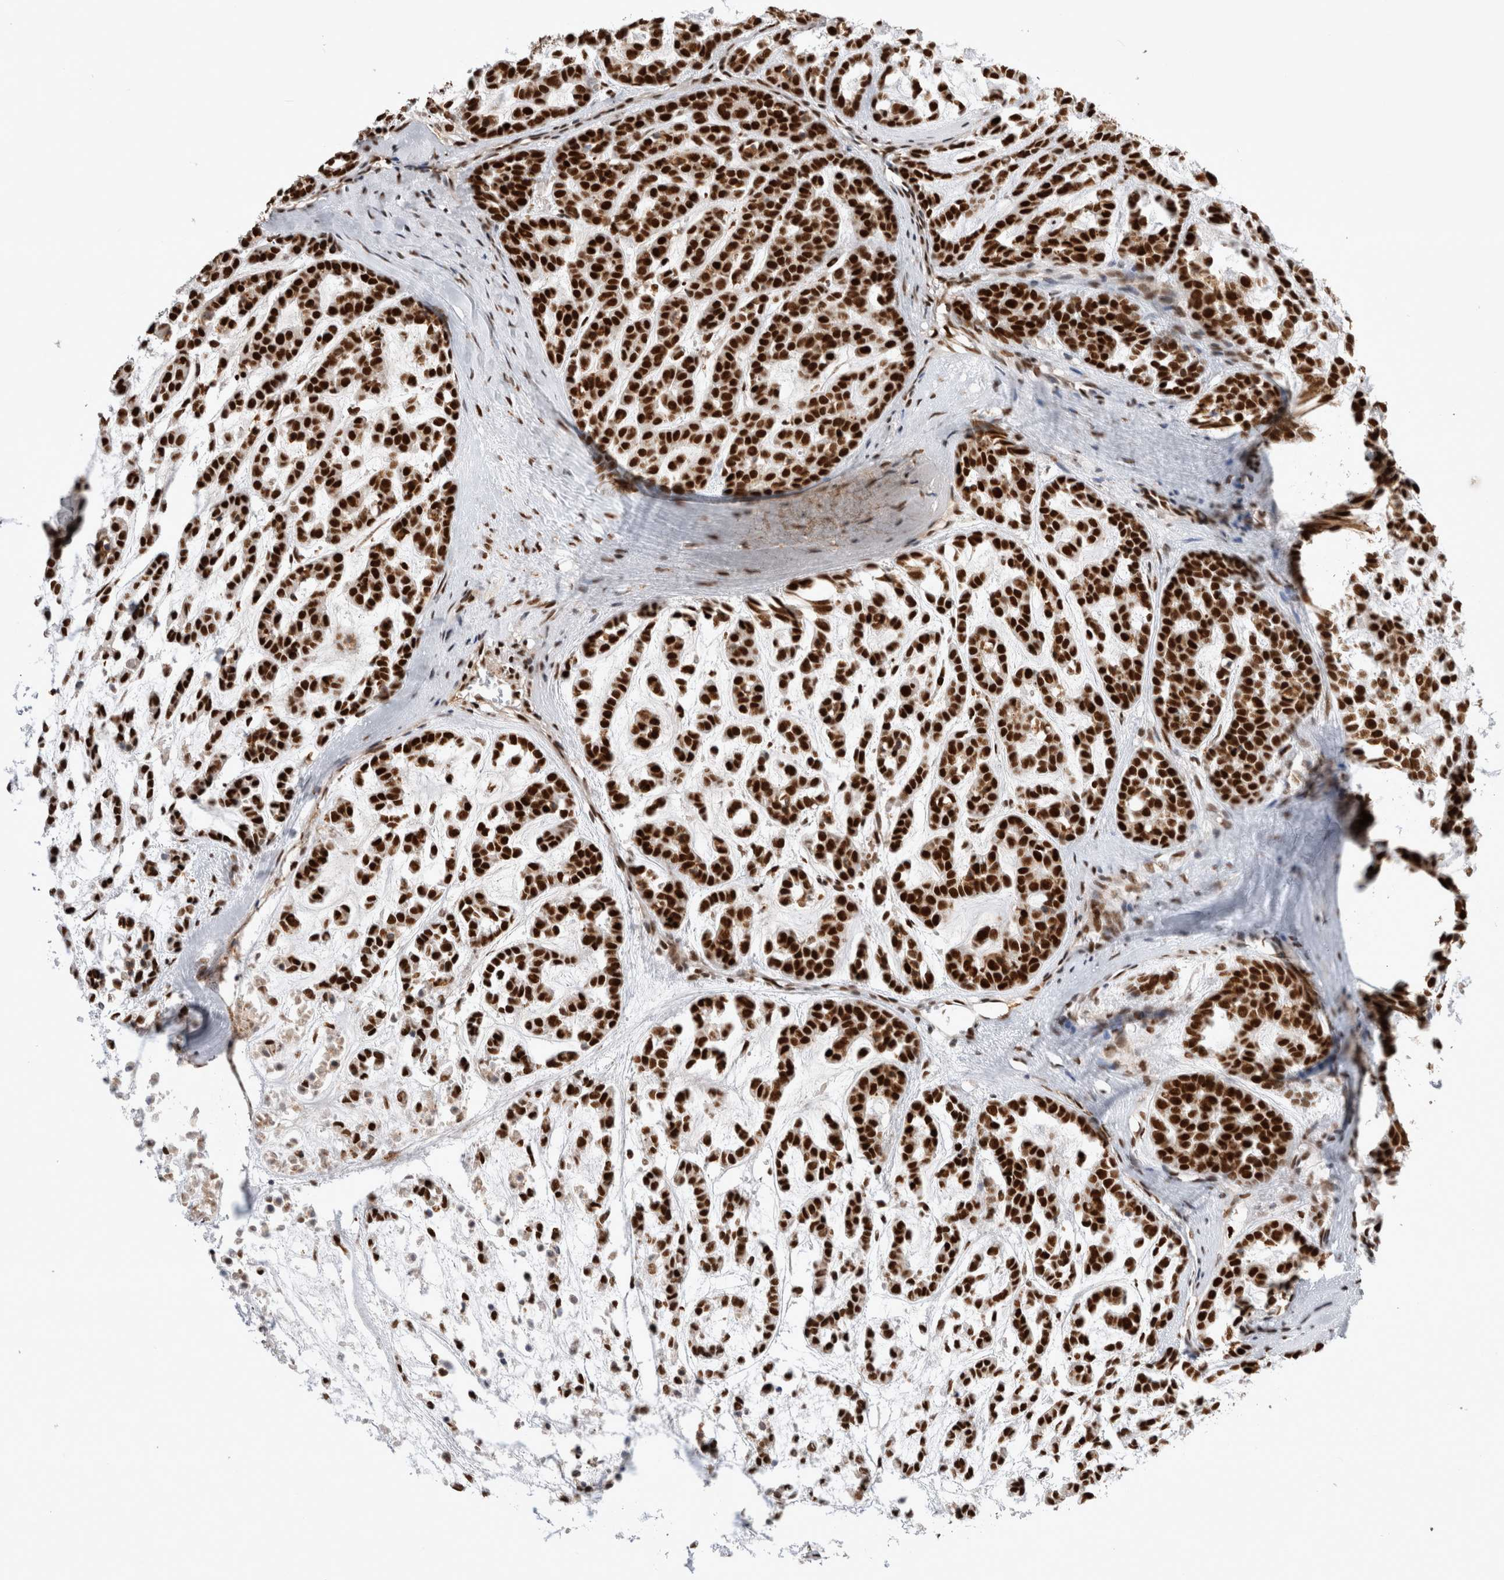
{"staining": {"intensity": "strong", "quantity": ">75%", "location": "nuclear"}, "tissue": "head and neck cancer", "cell_type": "Tumor cells", "image_type": "cancer", "snomed": [{"axis": "morphology", "description": "Adenocarcinoma, NOS"}, {"axis": "morphology", "description": "Adenoma, NOS"}, {"axis": "topography", "description": "Head-Neck"}], "caption": "Human adenocarcinoma (head and neck) stained for a protein (brown) displays strong nuclear positive expression in about >75% of tumor cells.", "gene": "EYA2", "patient": {"sex": "female", "age": 55}}